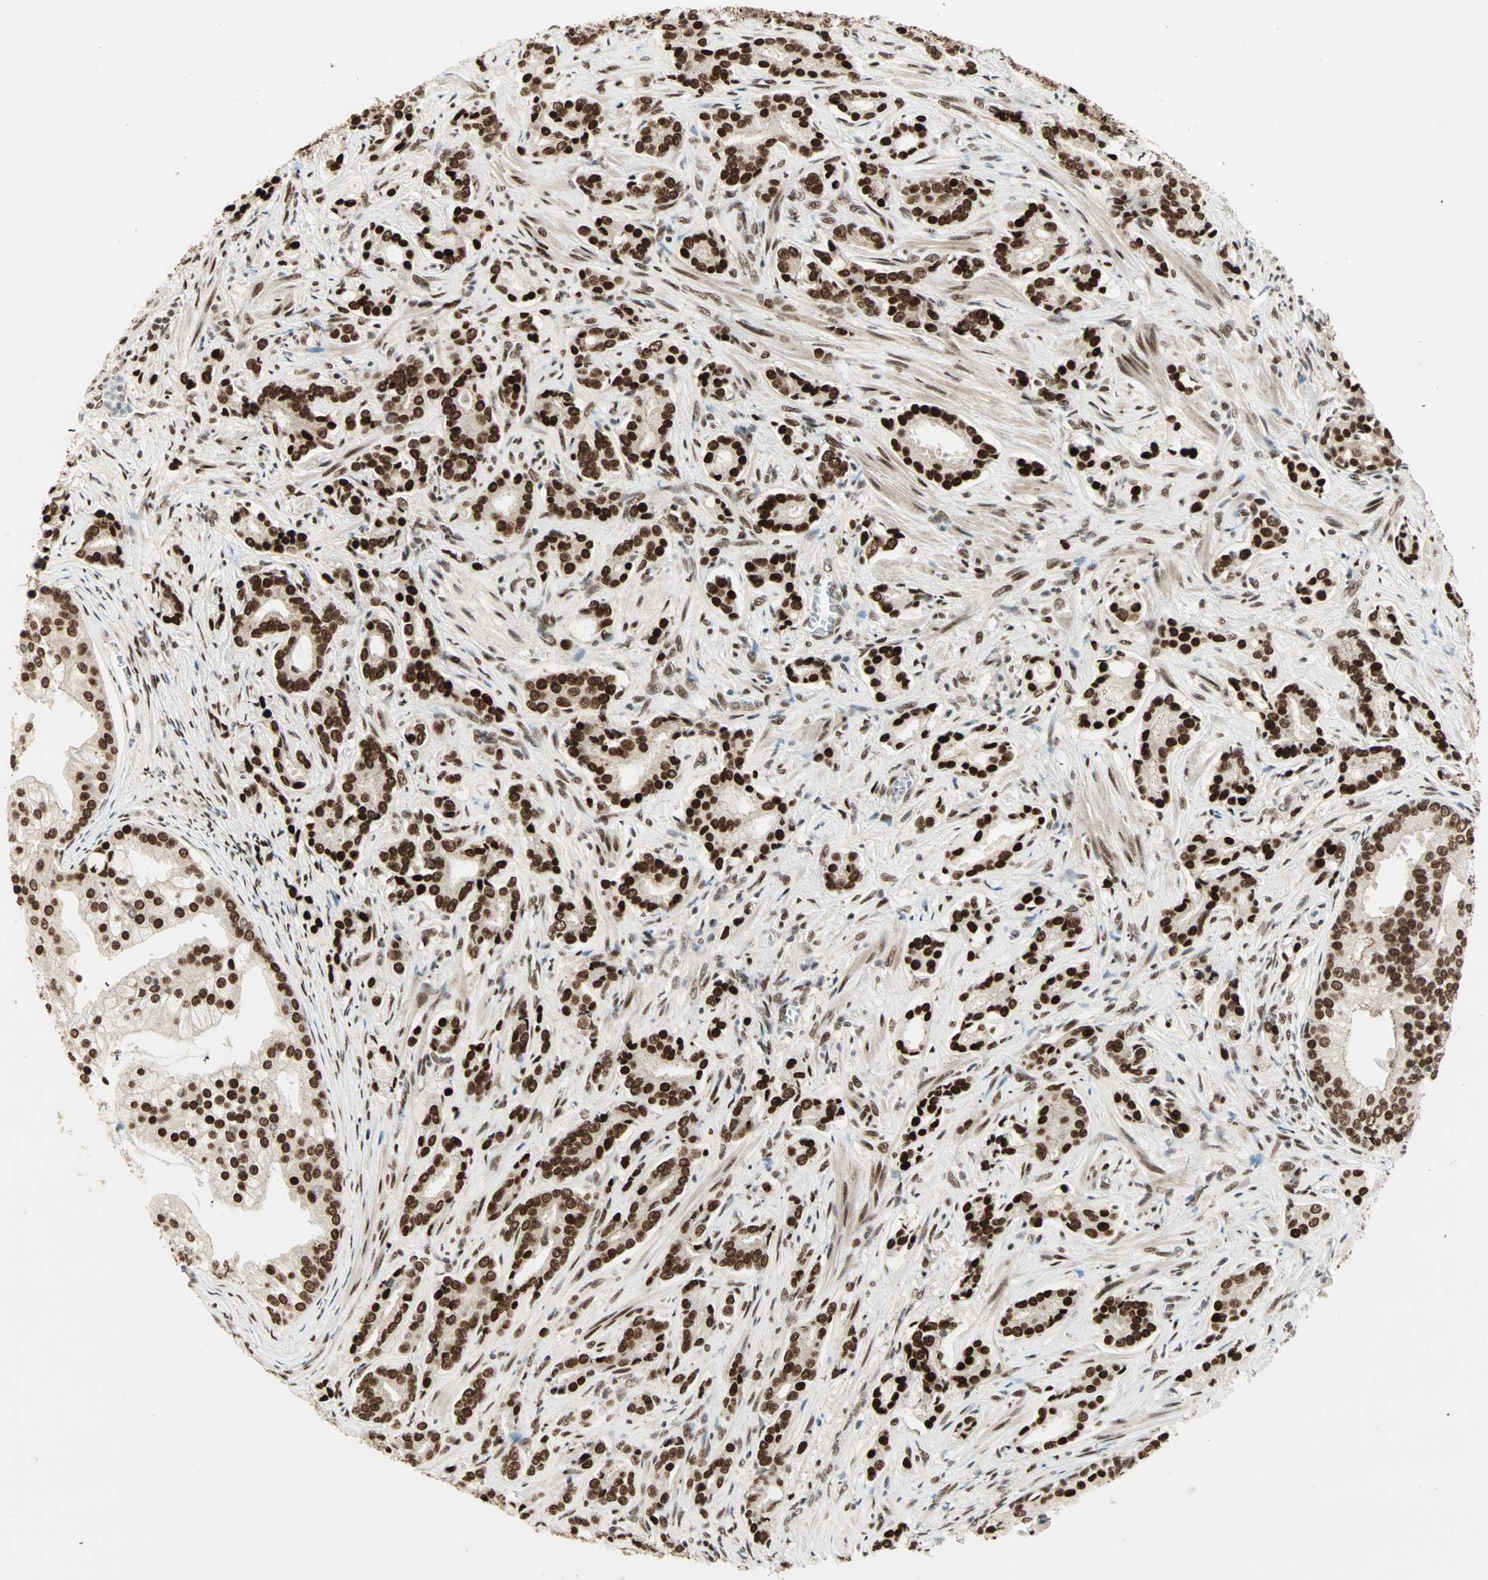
{"staining": {"intensity": "strong", "quantity": ">75%", "location": "nuclear"}, "tissue": "prostate cancer", "cell_type": "Tumor cells", "image_type": "cancer", "snomed": [{"axis": "morphology", "description": "Adenocarcinoma, Low grade"}, {"axis": "topography", "description": "Prostate"}], "caption": "Immunohistochemistry staining of prostate low-grade adenocarcinoma, which demonstrates high levels of strong nuclear expression in approximately >75% of tumor cells indicating strong nuclear protein expression. The staining was performed using DAB (brown) for protein detection and nuclei were counterstained in hematoxylin (blue).", "gene": "BLM", "patient": {"sex": "male", "age": 58}}